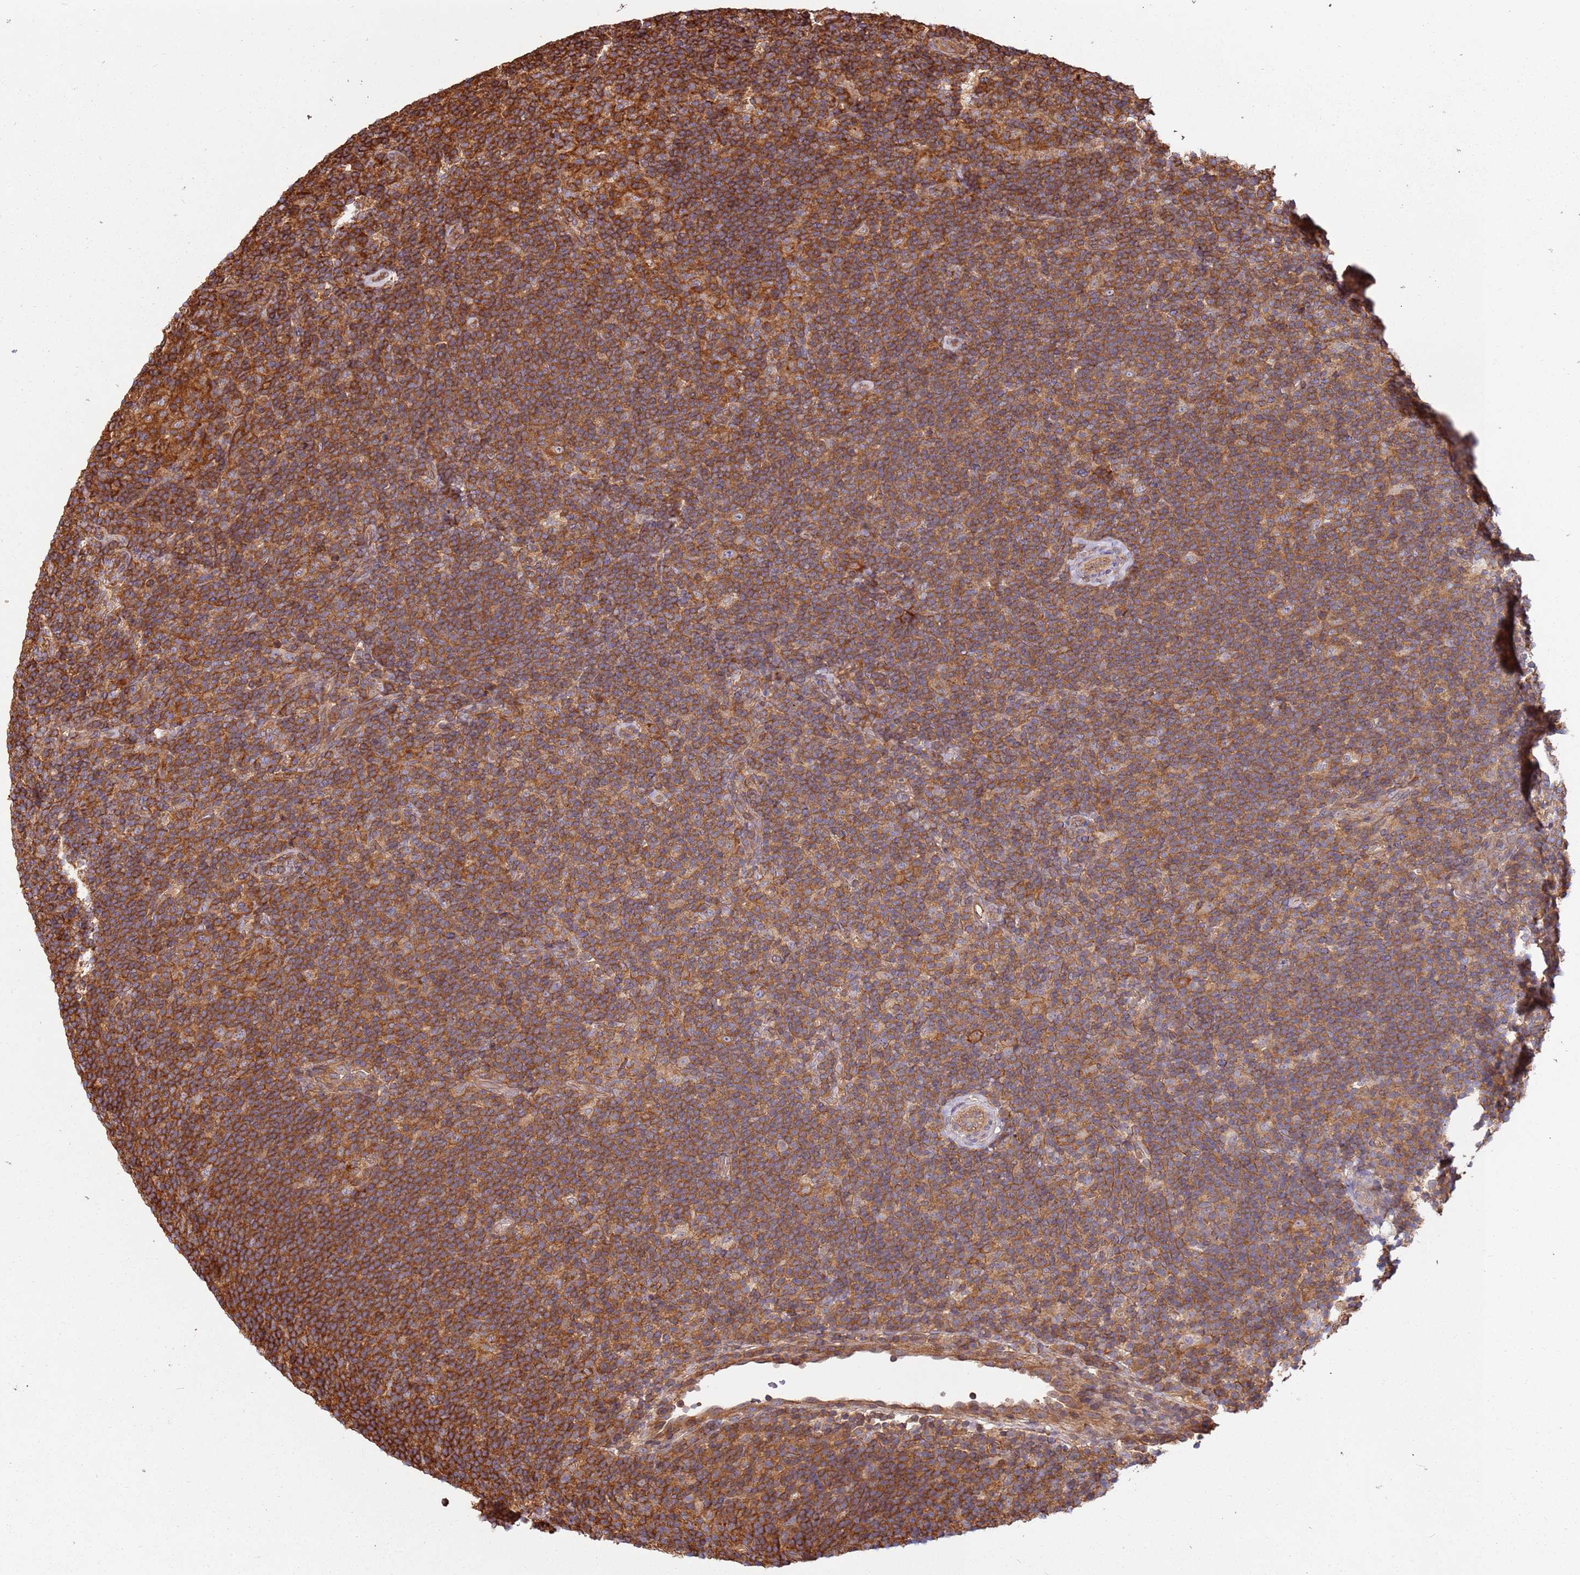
{"staining": {"intensity": "weak", "quantity": "<25%", "location": "cytoplasmic/membranous"}, "tissue": "lymphoma", "cell_type": "Tumor cells", "image_type": "cancer", "snomed": [{"axis": "morphology", "description": "Hodgkin's disease, NOS"}, {"axis": "topography", "description": "Lymph node"}], "caption": "This photomicrograph is of lymphoma stained with immunohistochemistry to label a protein in brown with the nuclei are counter-stained blue. There is no positivity in tumor cells.", "gene": "ACVR2A", "patient": {"sex": "female", "age": 57}}